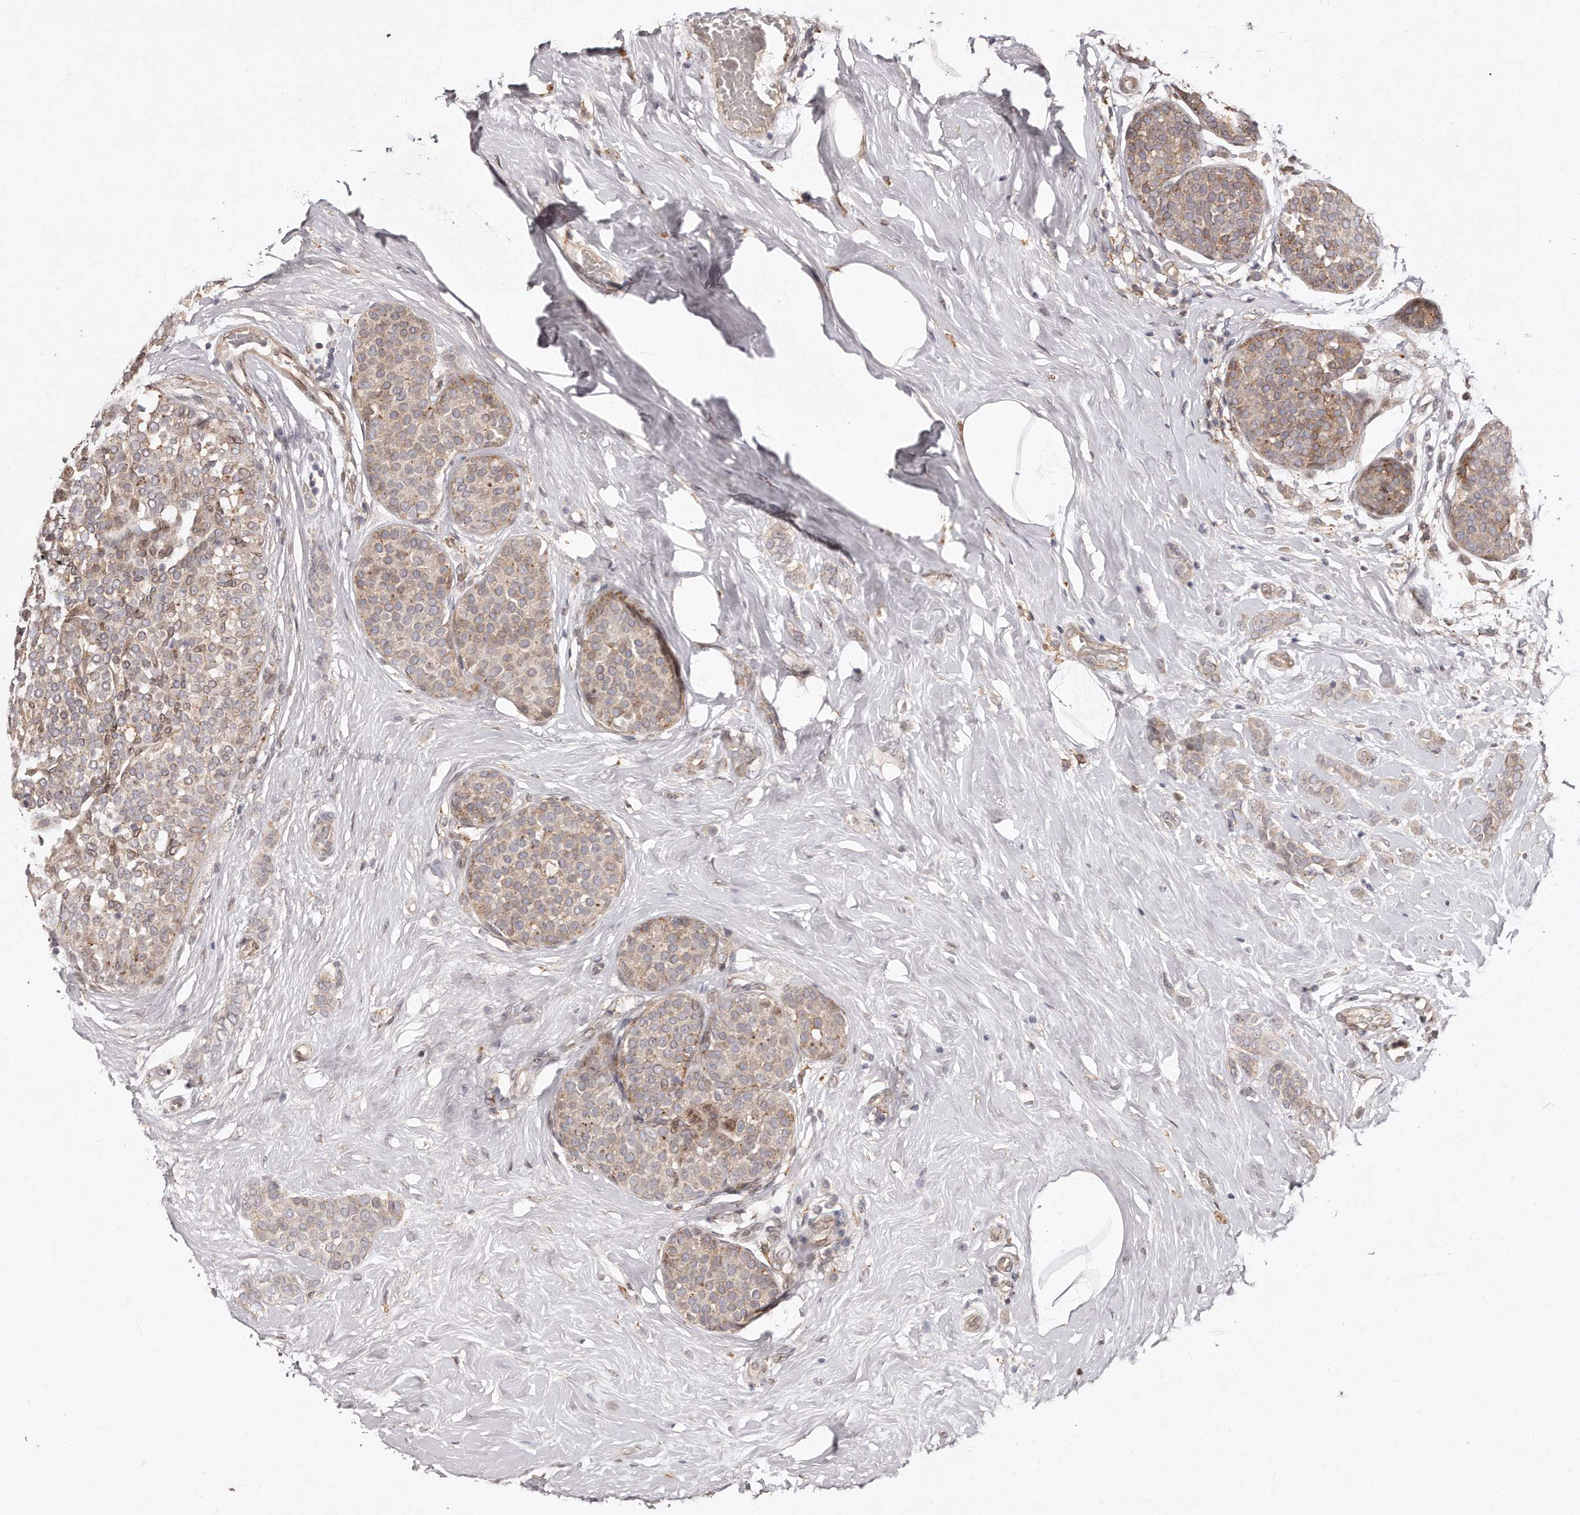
{"staining": {"intensity": "weak", "quantity": "25%-75%", "location": "cytoplasmic/membranous"}, "tissue": "breast cancer", "cell_type": "Tumor cells", "image_type": "cancer", "snomed": [{"axis": "morphology", "description": "Lobular carcinoma, in situ"}, {"axis": "morphology", "description": "Lobular carcinoma"}, {"axis": "topography", "description": "Breast"}], "caption": "Immunohistochemical staining of breast cancer (lobular carcinoma) reveals low levels of weak cytoplasmic/membranous protein staining in approximately 25%-75% of tumor cells. (IHC, brightfield microscopy, high magnification).", "gene": "HASPIN", "patient": {"sex": "female", "age": 41}}